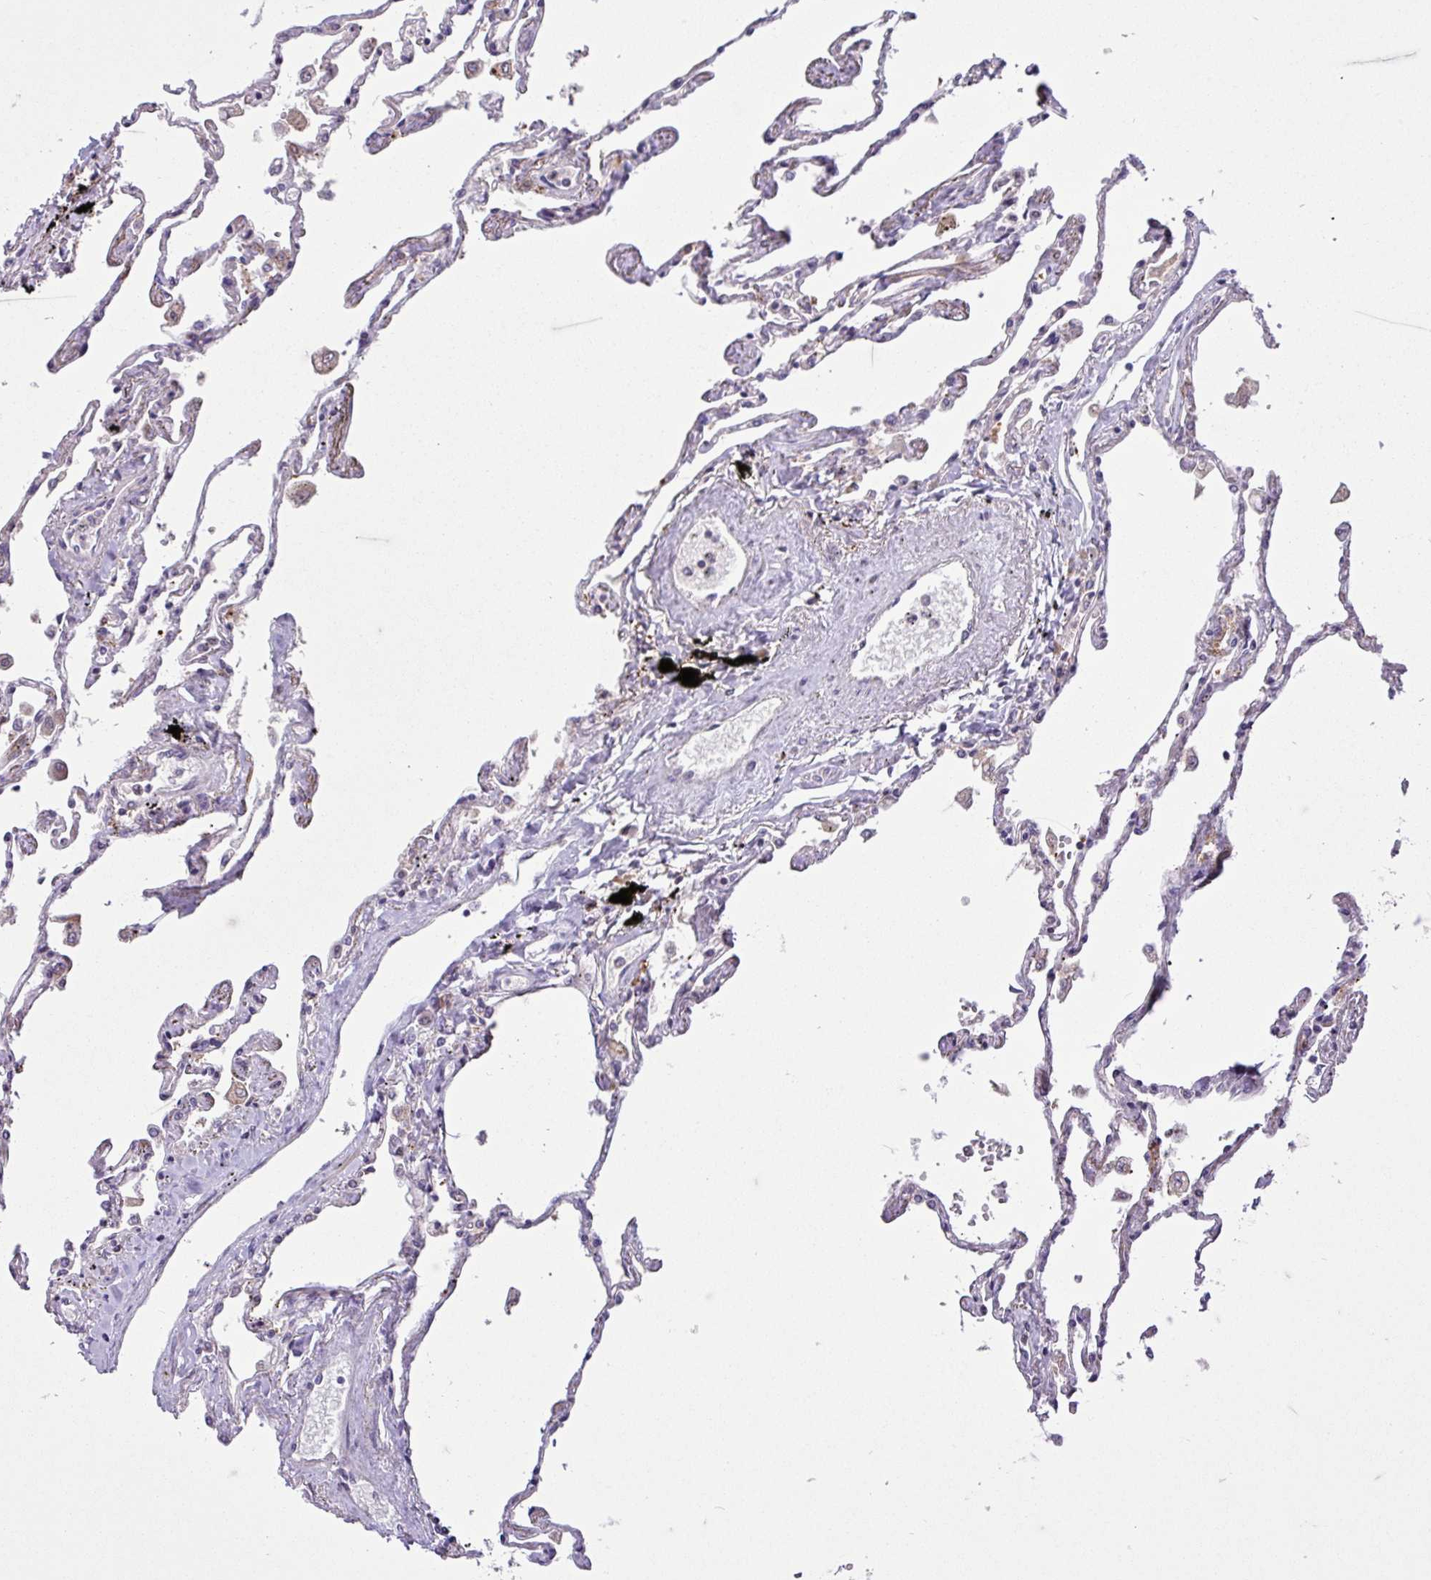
{"staining": {"intensity": "moderate", "quantity": "25%-75%", "location": "nuclear"}, "tissue": "lung", "cell_type": "Alveolar cells", "image_type": "normal", "snomed": [{"axis": "morphology", "description": "Normal tissue, NOS"}, {"axis": "topography", "description": "Lung"}], "caption": "This image reveals immunohistochemistry staining of unremarkable human lung, with medium moderate nuclear positivity in about 25%-75% of alveolar cells.", "gene": "BRD3", "patient": {"sex": "female", "age": 67}}